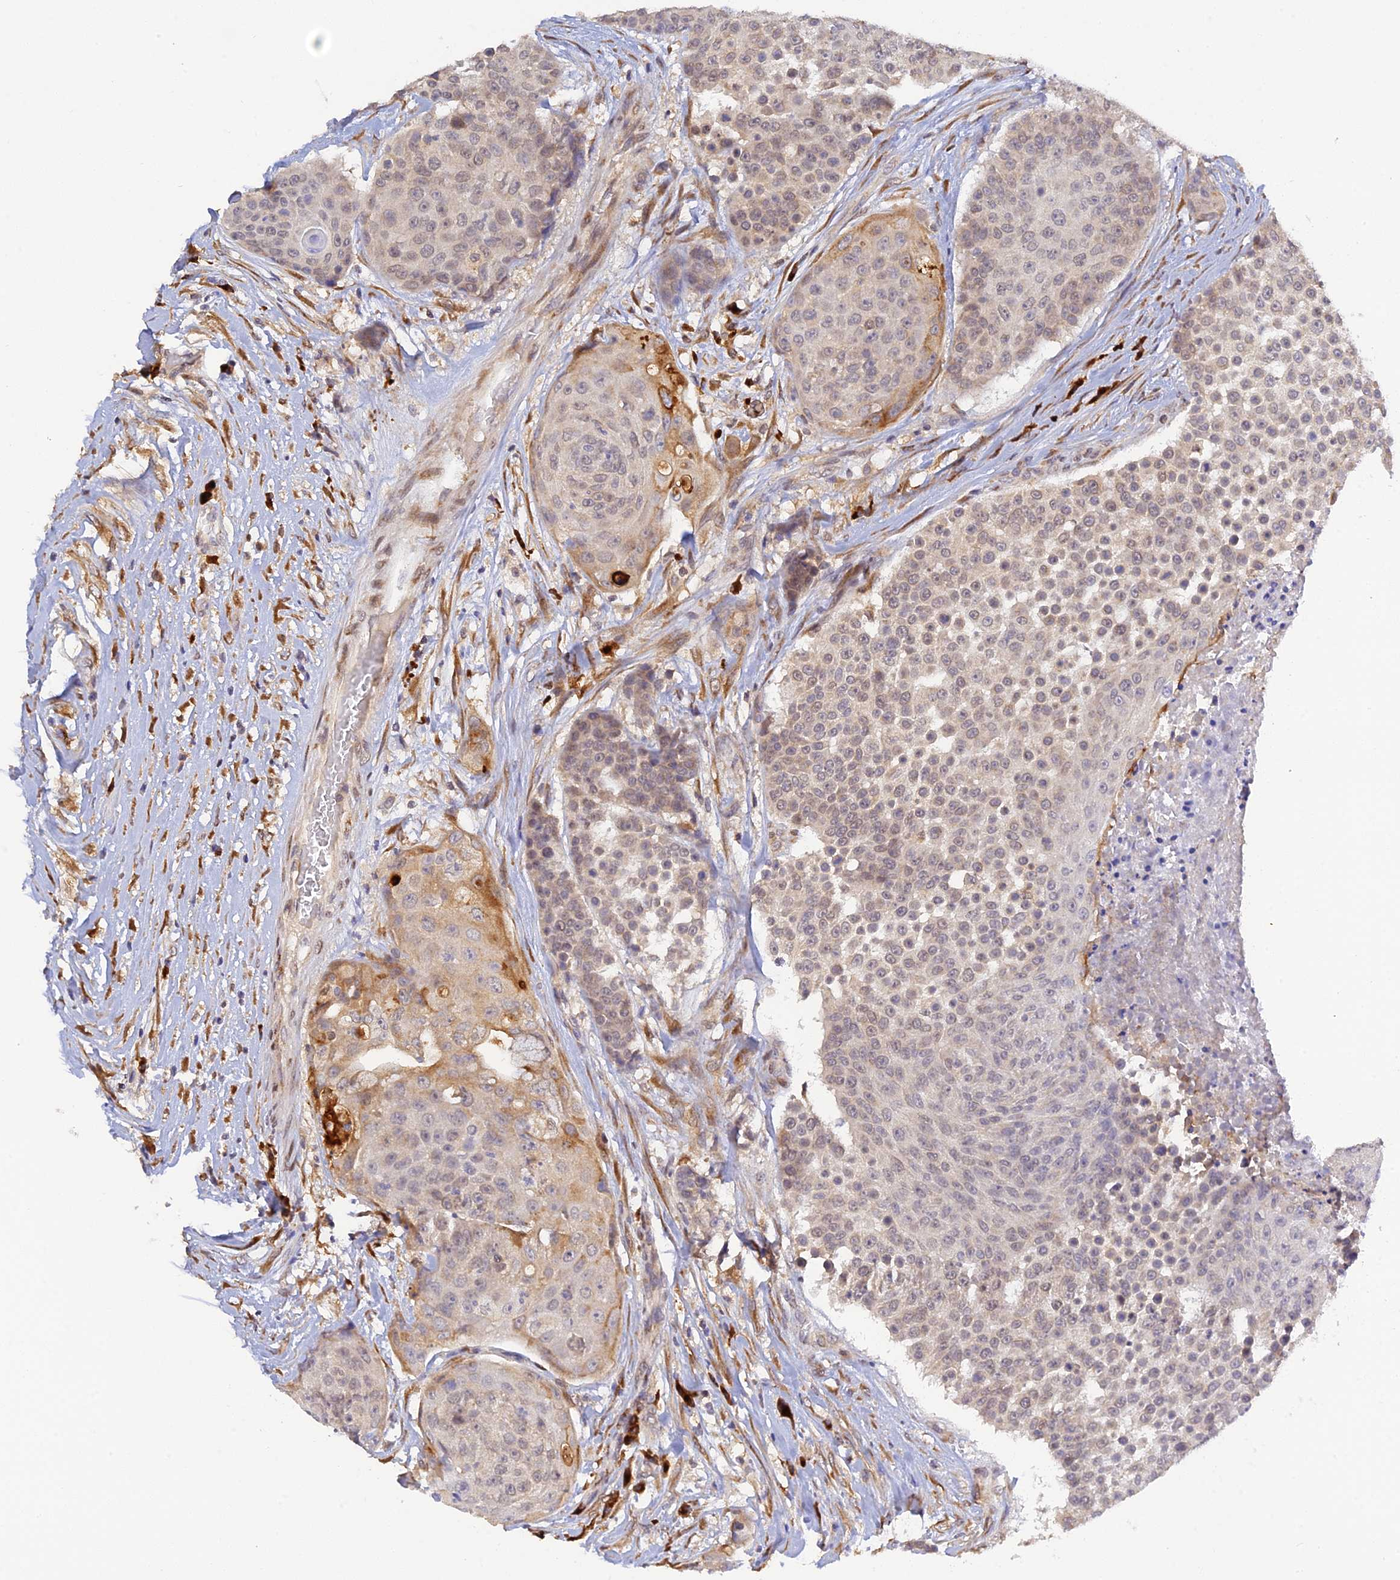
{"staining": {"intensity": "weak", "quantity": ">75%", "location": "cytoplasmic/membranous,nuclear"}, "tissue": "urothelial cancer", "cell_type": "Tumor cells", "image_type": "cancer", "snomed": [{"axis": "morphology", "description": "Urothelial carcinoma, High grade"}, {"axis": "topography", "description": "Urinary bladder"}], "caption": "Weak cytoplasmic/membranous and nuclear positivity for a protein is identified in approximately >75% of tumor cells of urothelial cancer using IHC.", "gene": "SNX17", "patient": {"sex": "female", "age": 63}}